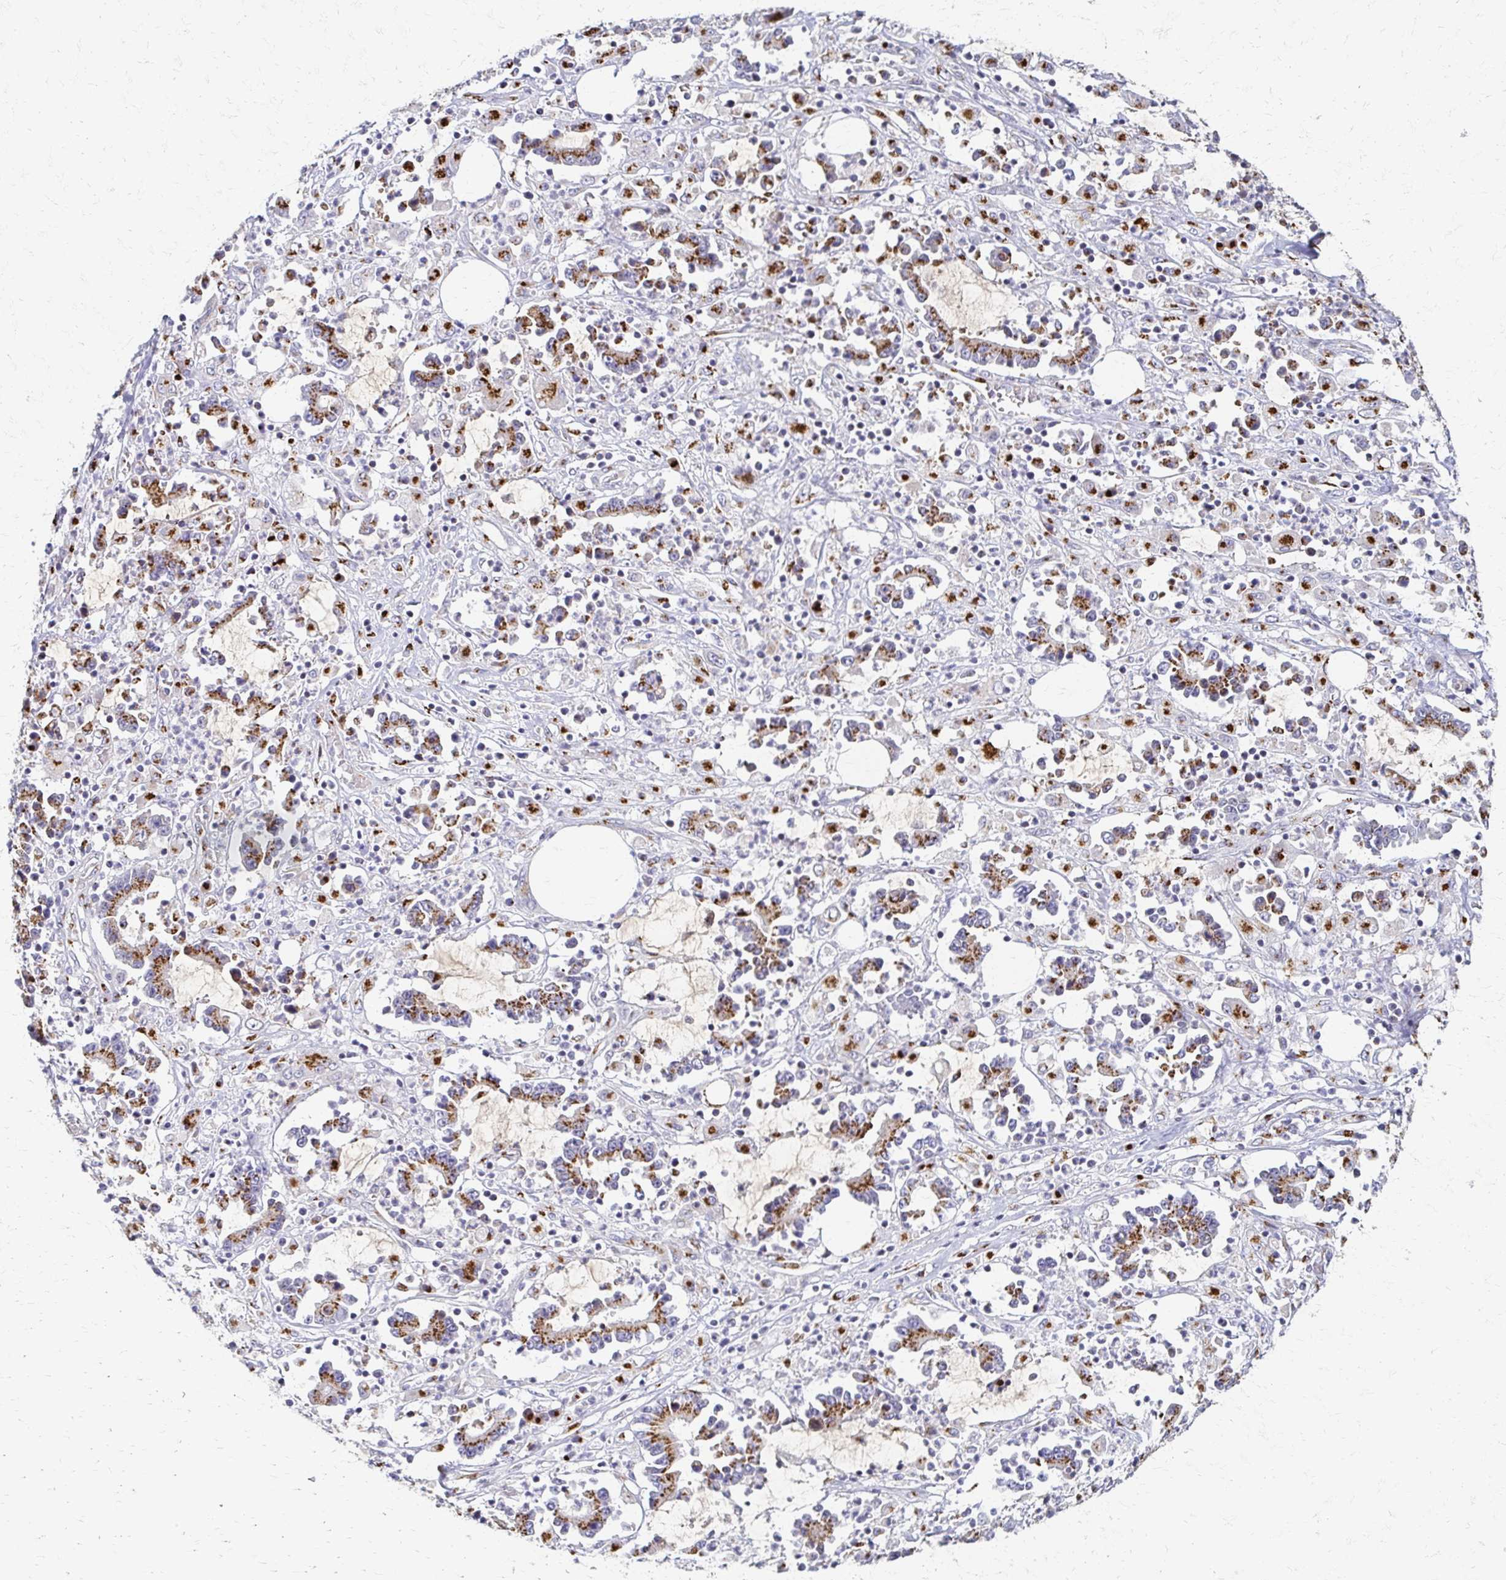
{"staining": {"intensity": "moderate", "quantity": ">75%", "location": "cytoplasmic/membranous"}, "tissue": "stomach cancer", "cell_type": "Tumor cells", "image_type": "cancer", "snomed": [{"axis": "morphology", "description": "Adenocarcinoma, NOS"}, {"axis": "topography", "description": "Stomach, upper"}], "caption": "Protein staining shows moderate cytoplasmic/membranous expression in about >75% of tumor cells in stomach adenocarcinoma.", "gene": "TM9SF1", "patient": {"sex": "male", "age": 68}}